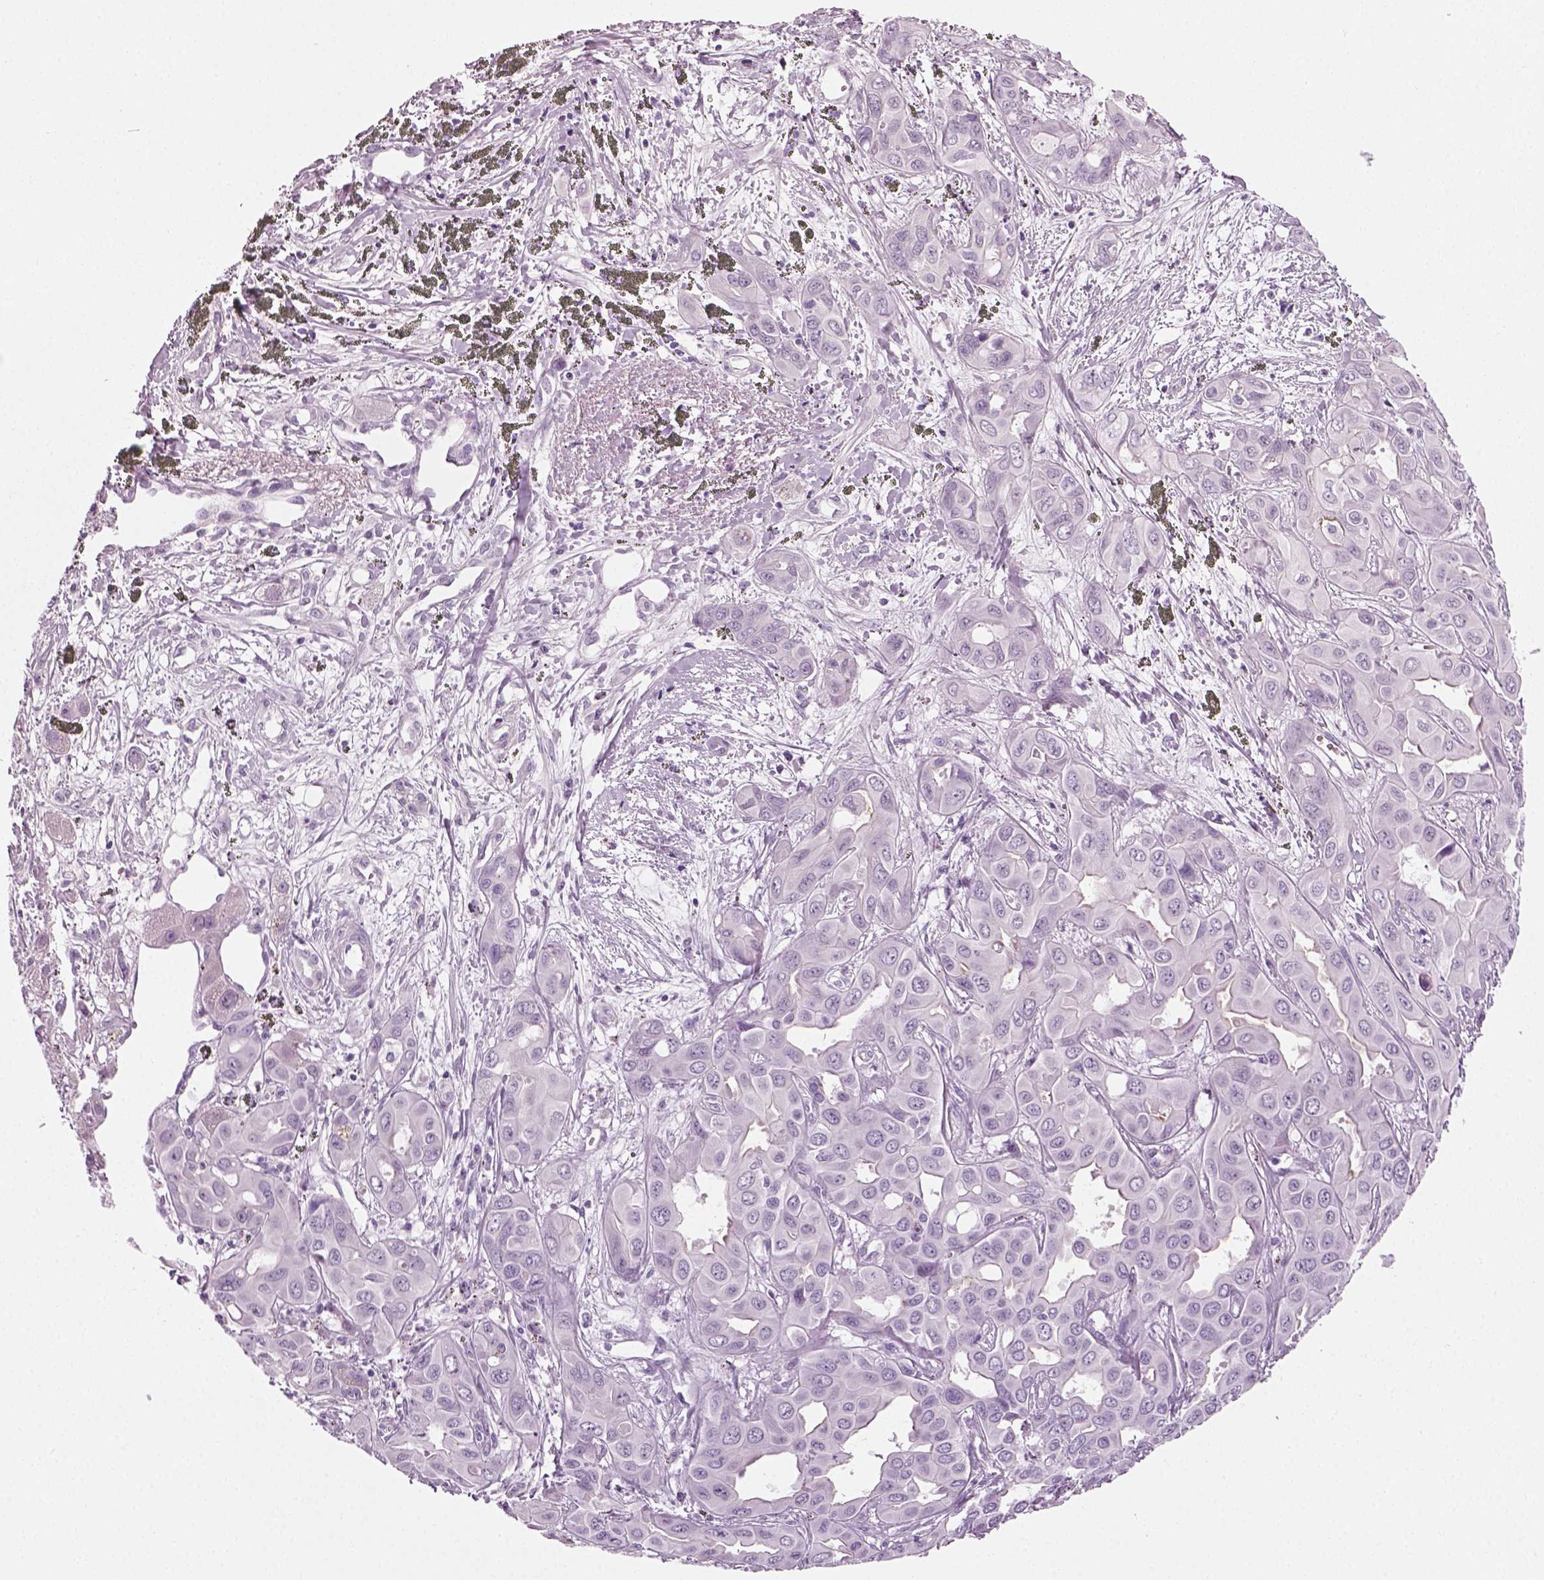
{"staining": {"intensity": "negative", "quantity": "none", "location": "none"}, "tissue": "liver cancer", "cell_type": "Tumor cells", "image_type": "cancer", "snomed": [{"axis": "morphology", "description": "Cholangiocarcinoma"}, {"axis": "topography", "description": "Liver"}], "caption": "Protein analysis of liver cancer (cholangiocarcinoma) exhibits no significant expression in tumor cells.", "gene": "SPATA31E1", "patient": {"sex": "female", "age": 60}}